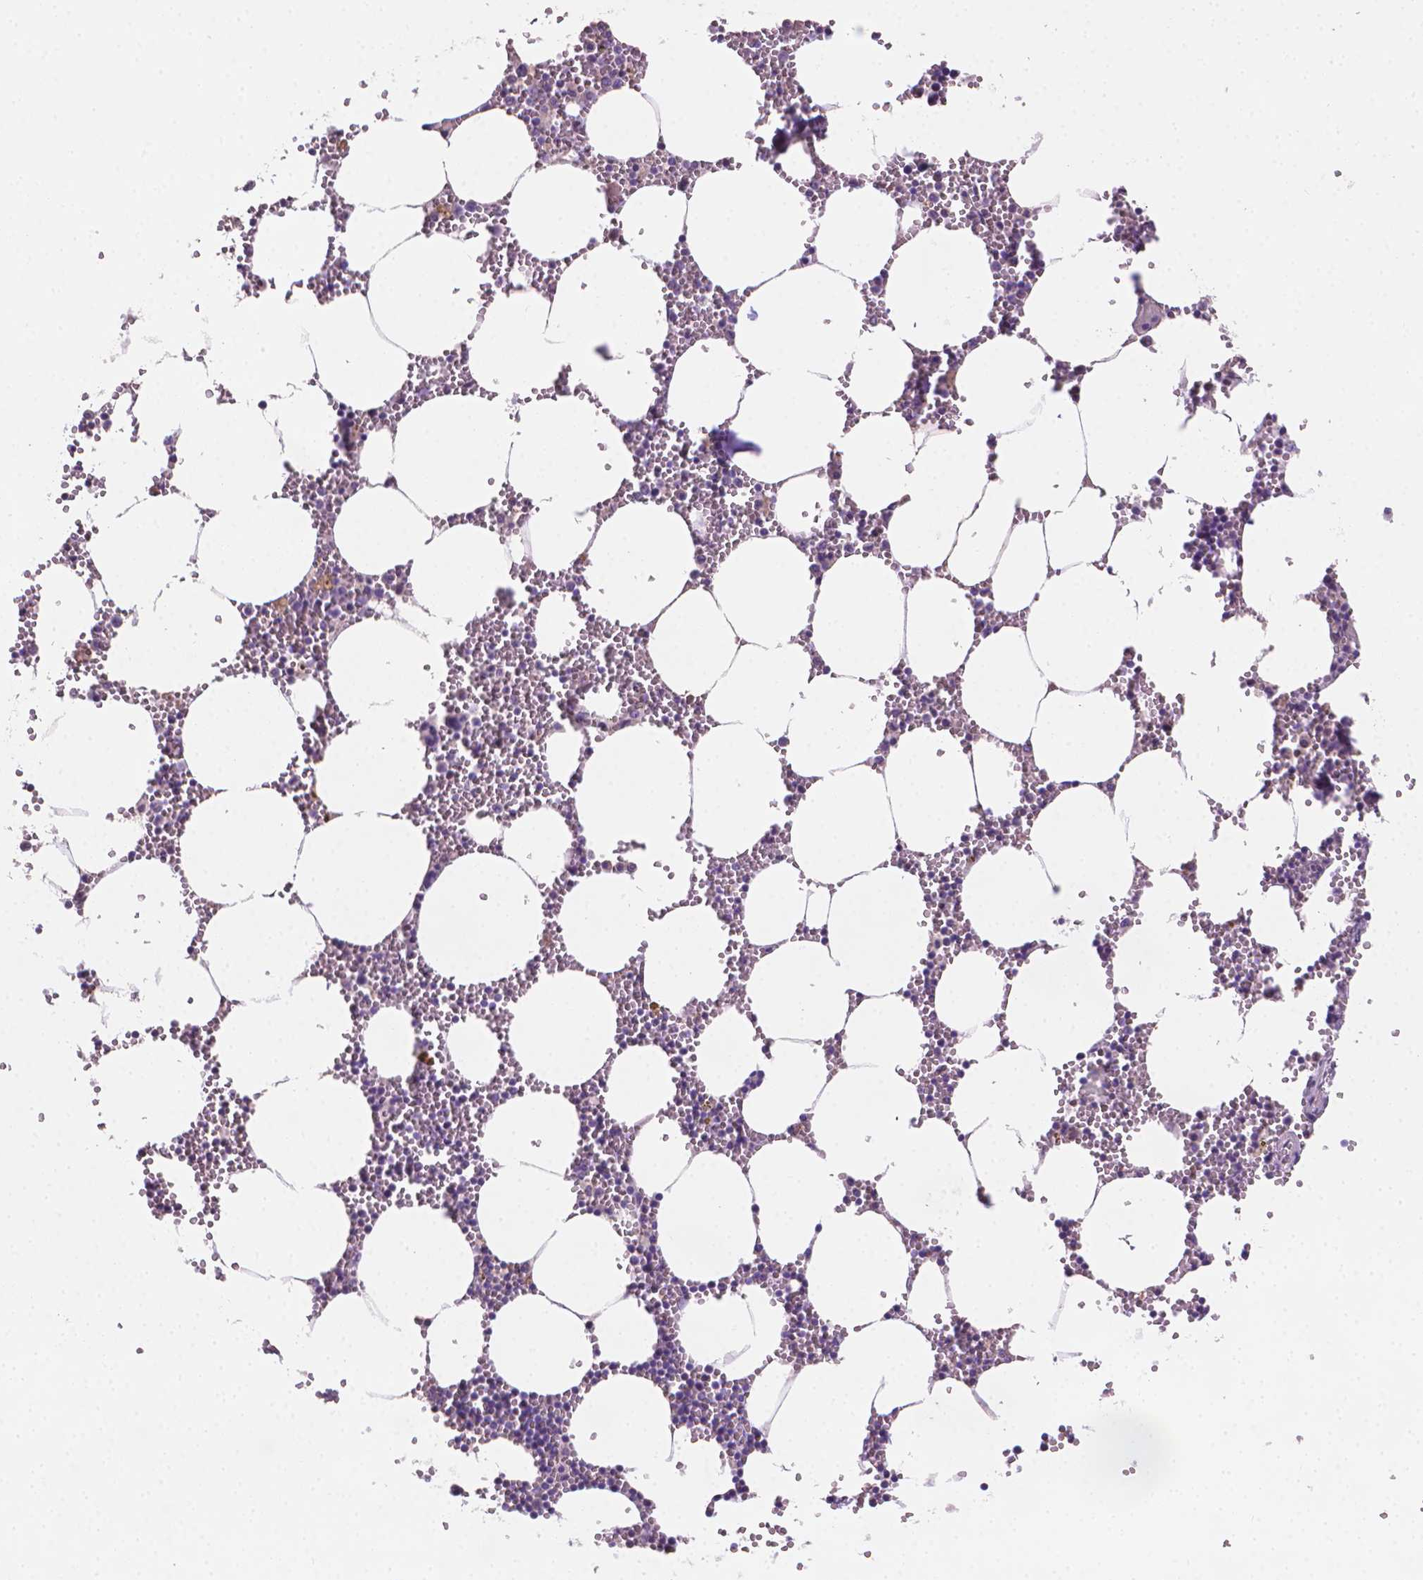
{"staining": {"intensity": "negative", "quantity": "none", "location": "none"}, "tissue": "bone marrow", "cell_type": "Hematopoietic cells", "image_type": "normal", "snomed": [{"axis": "morphology", "description": "Normal tissue, NOS"}, {"axis": "topography", "description": "Bone marrow"}], "caption": "This micrograph is of normal bone marrow stained with immunohistochemistry (IHC) to label a protein in brown with the nuclei are counter-stained blue. There is no expression in hematopoietic cells.", "gene": "CATIP", "patient": {"sex": "male", "age": 54}}